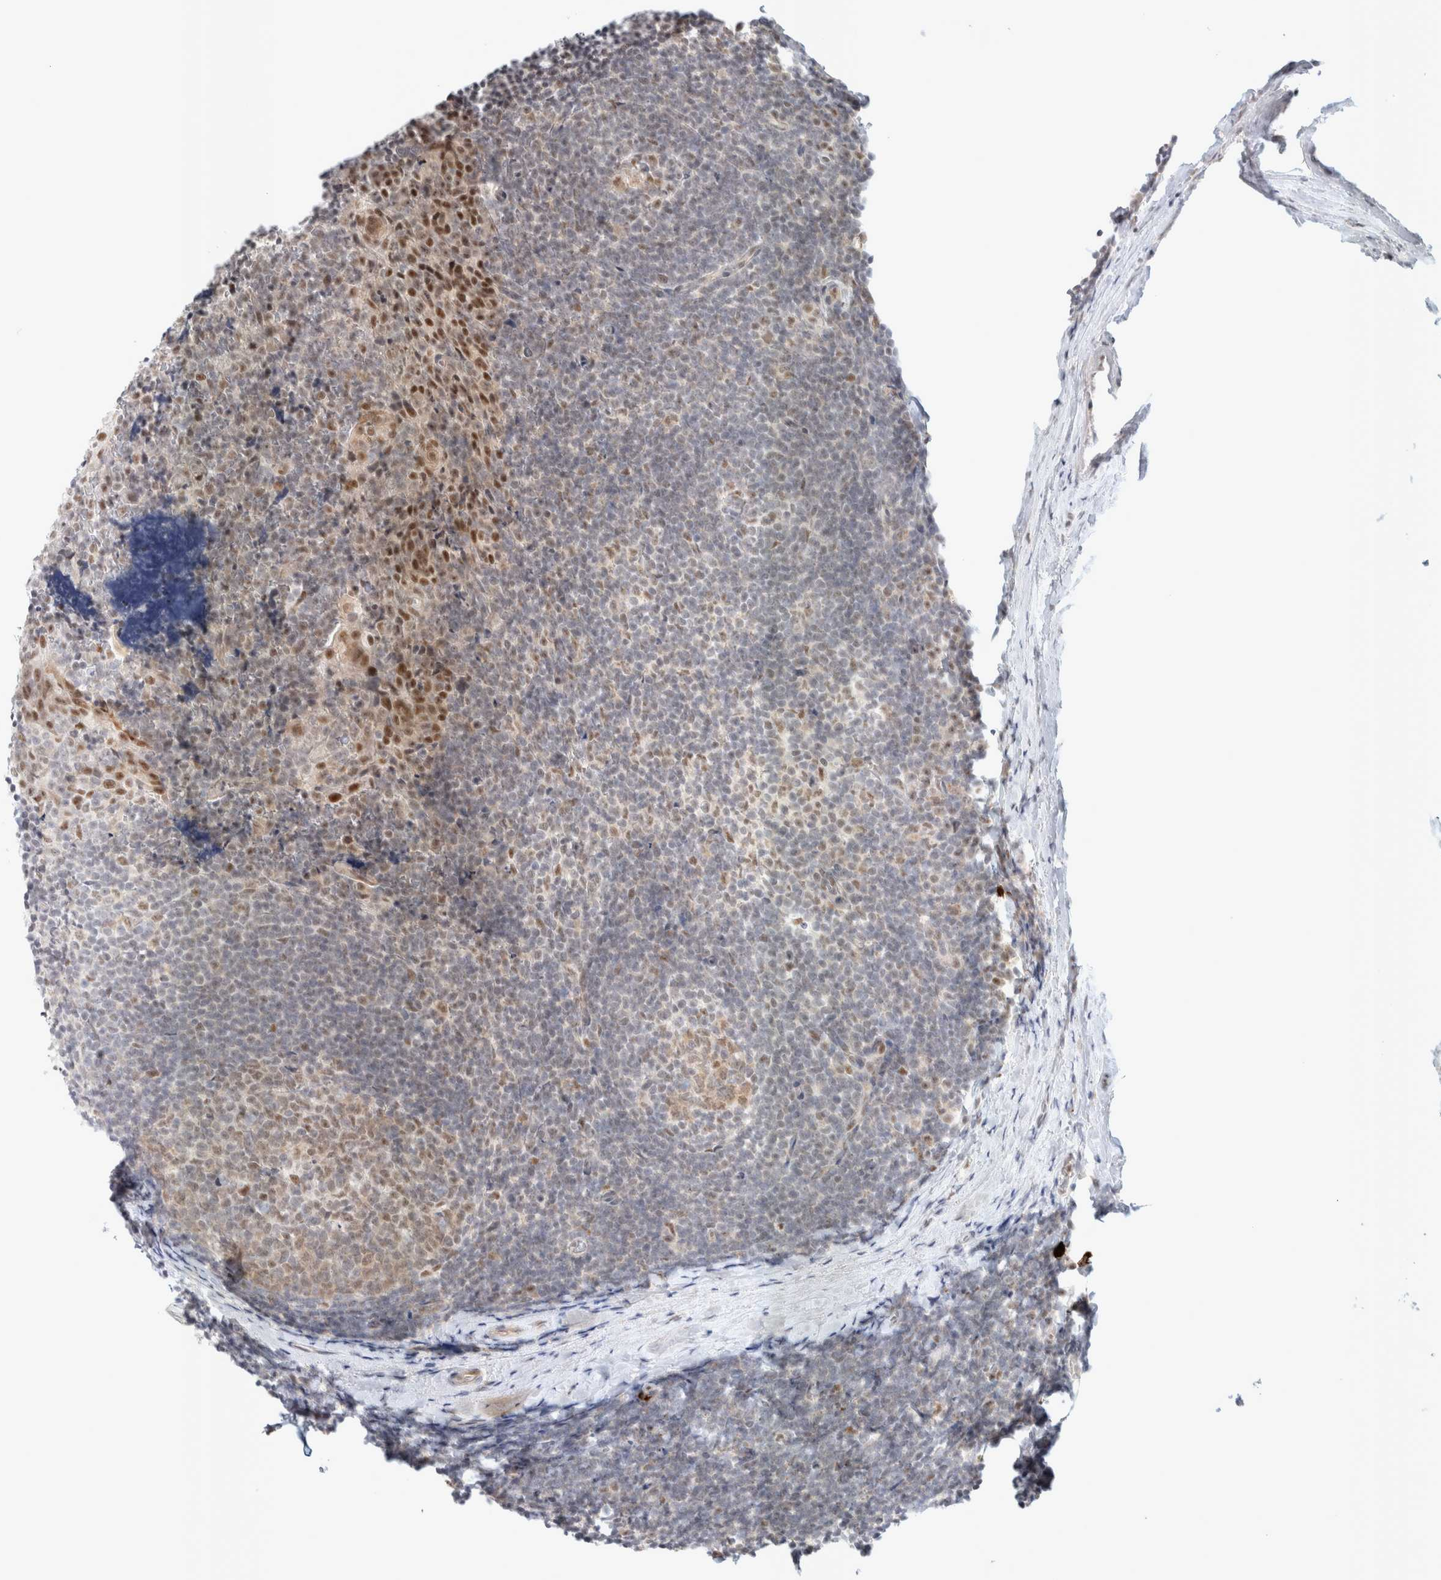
{"staining": {"intensity": "moderate", "quantity": "25%-75%", "location": "nuclear"}, "tissue": "tonsil", "cell_type": "Germinal center cells", "image_type": "normal", "snomed": [{"axis": "morphology", "description": "Normal tissue, NOS"}, {"axis": "topography", "description": "Tonsil"}], "caption": "IHC histopathology image of unremarkable tonsil: human tonsil stained using immunohistochemistry displays medium levels of moderate protein expression localized specifically in the nuclear of germinal center cells, appearing as a nuclear brown color.", "gene": "TRMT12", "patient": {"sex": "male", "age": 37}}